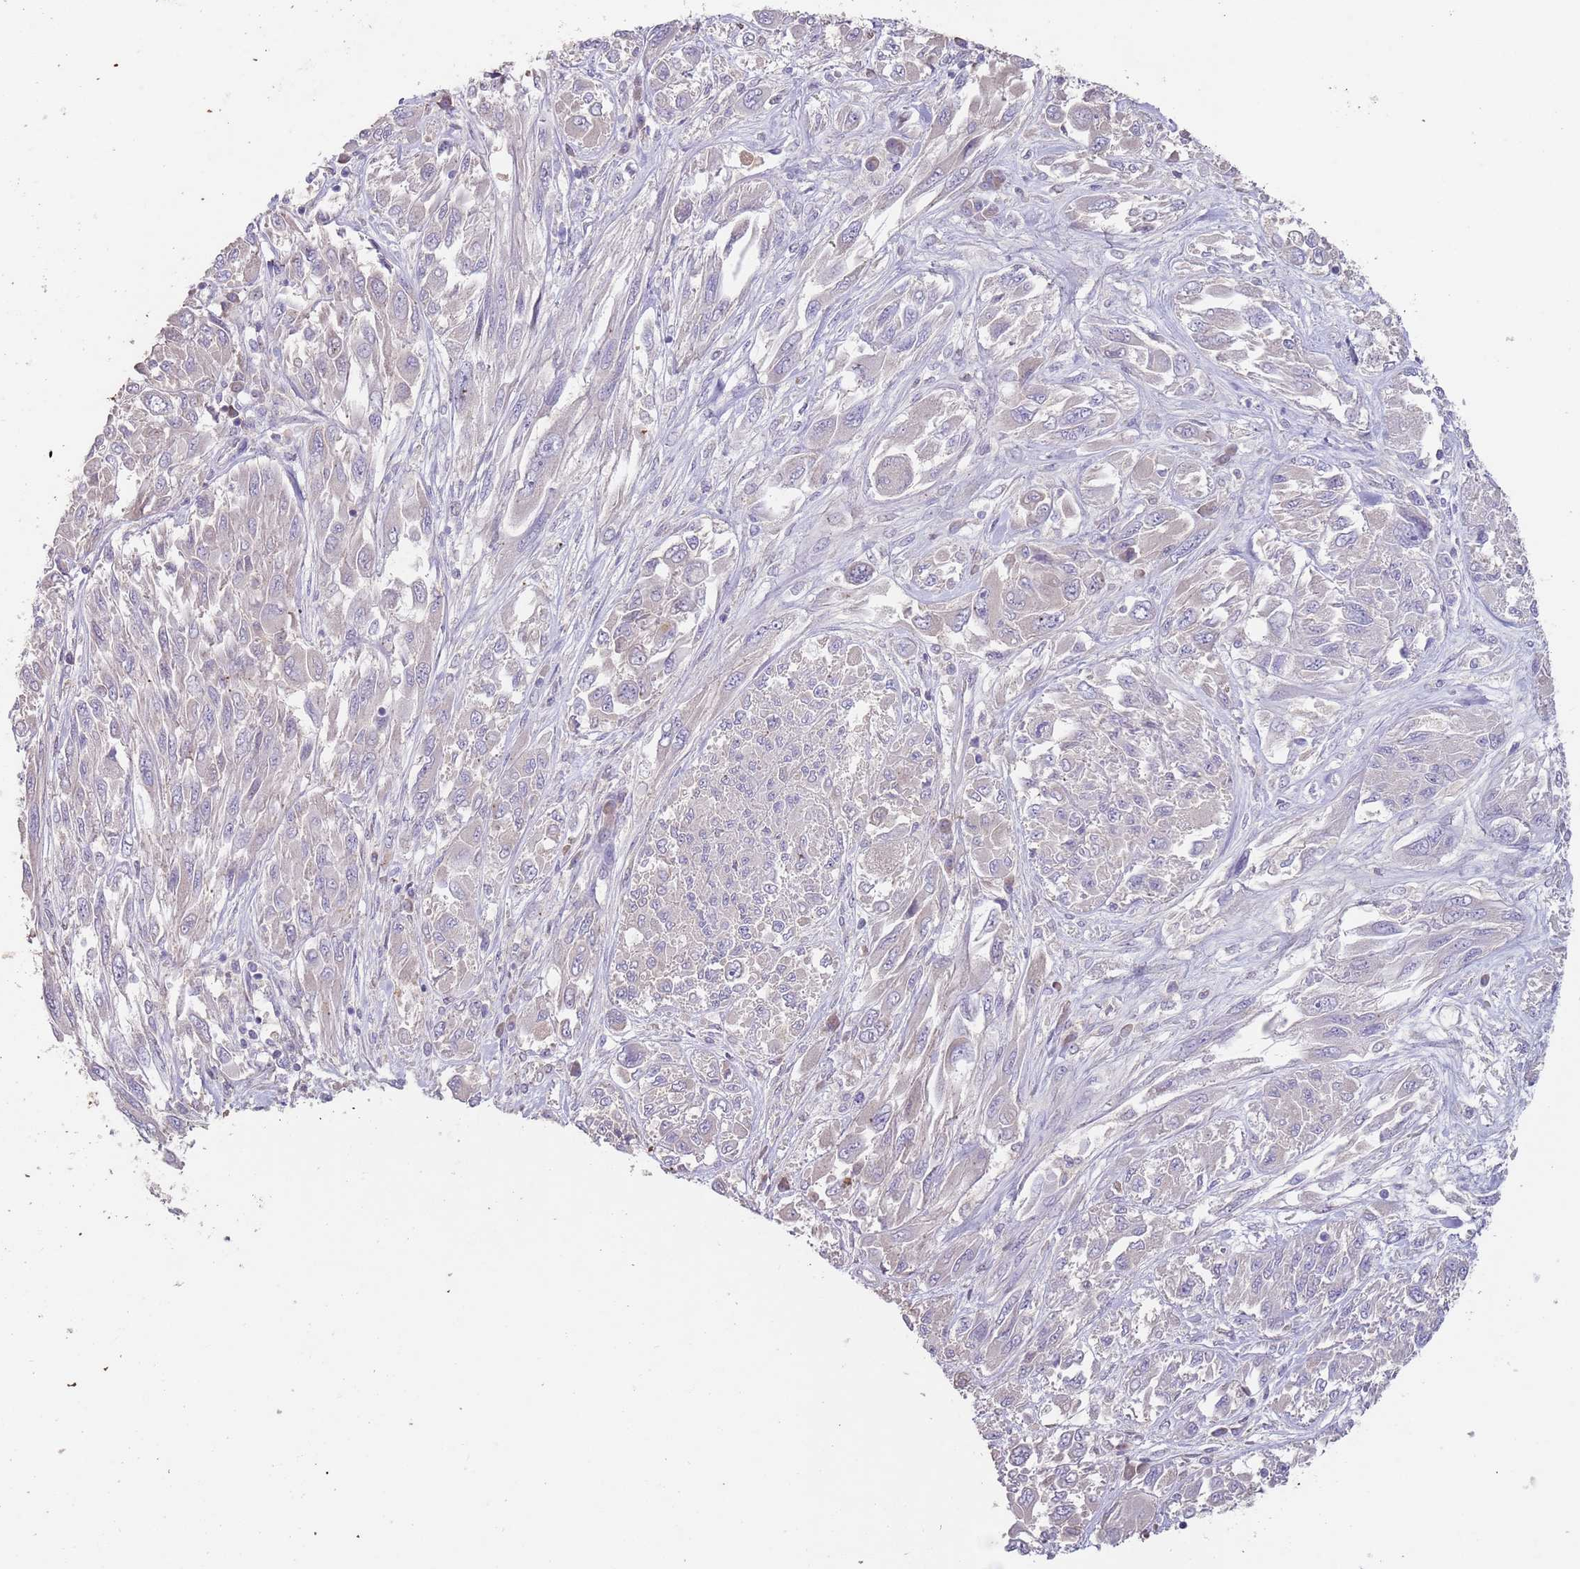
{"staining": {"intensity": "negative", "quantity": "none", "location": "none"}, "tissue": "melanoma", "cell_type": "Tumor cells", "image_type": "cancer", "snomed": [{"axis": "morphology", "description": "Malignant melanoma, NOS"}, {"axis": "topography", "description": "Skin"}], "caption": "Photomicrograph shows no significant protein staining in tumor cells of malignant melanoma.", "gene": "TMEM251", "patient": {"sex": "female", "age": 91}}